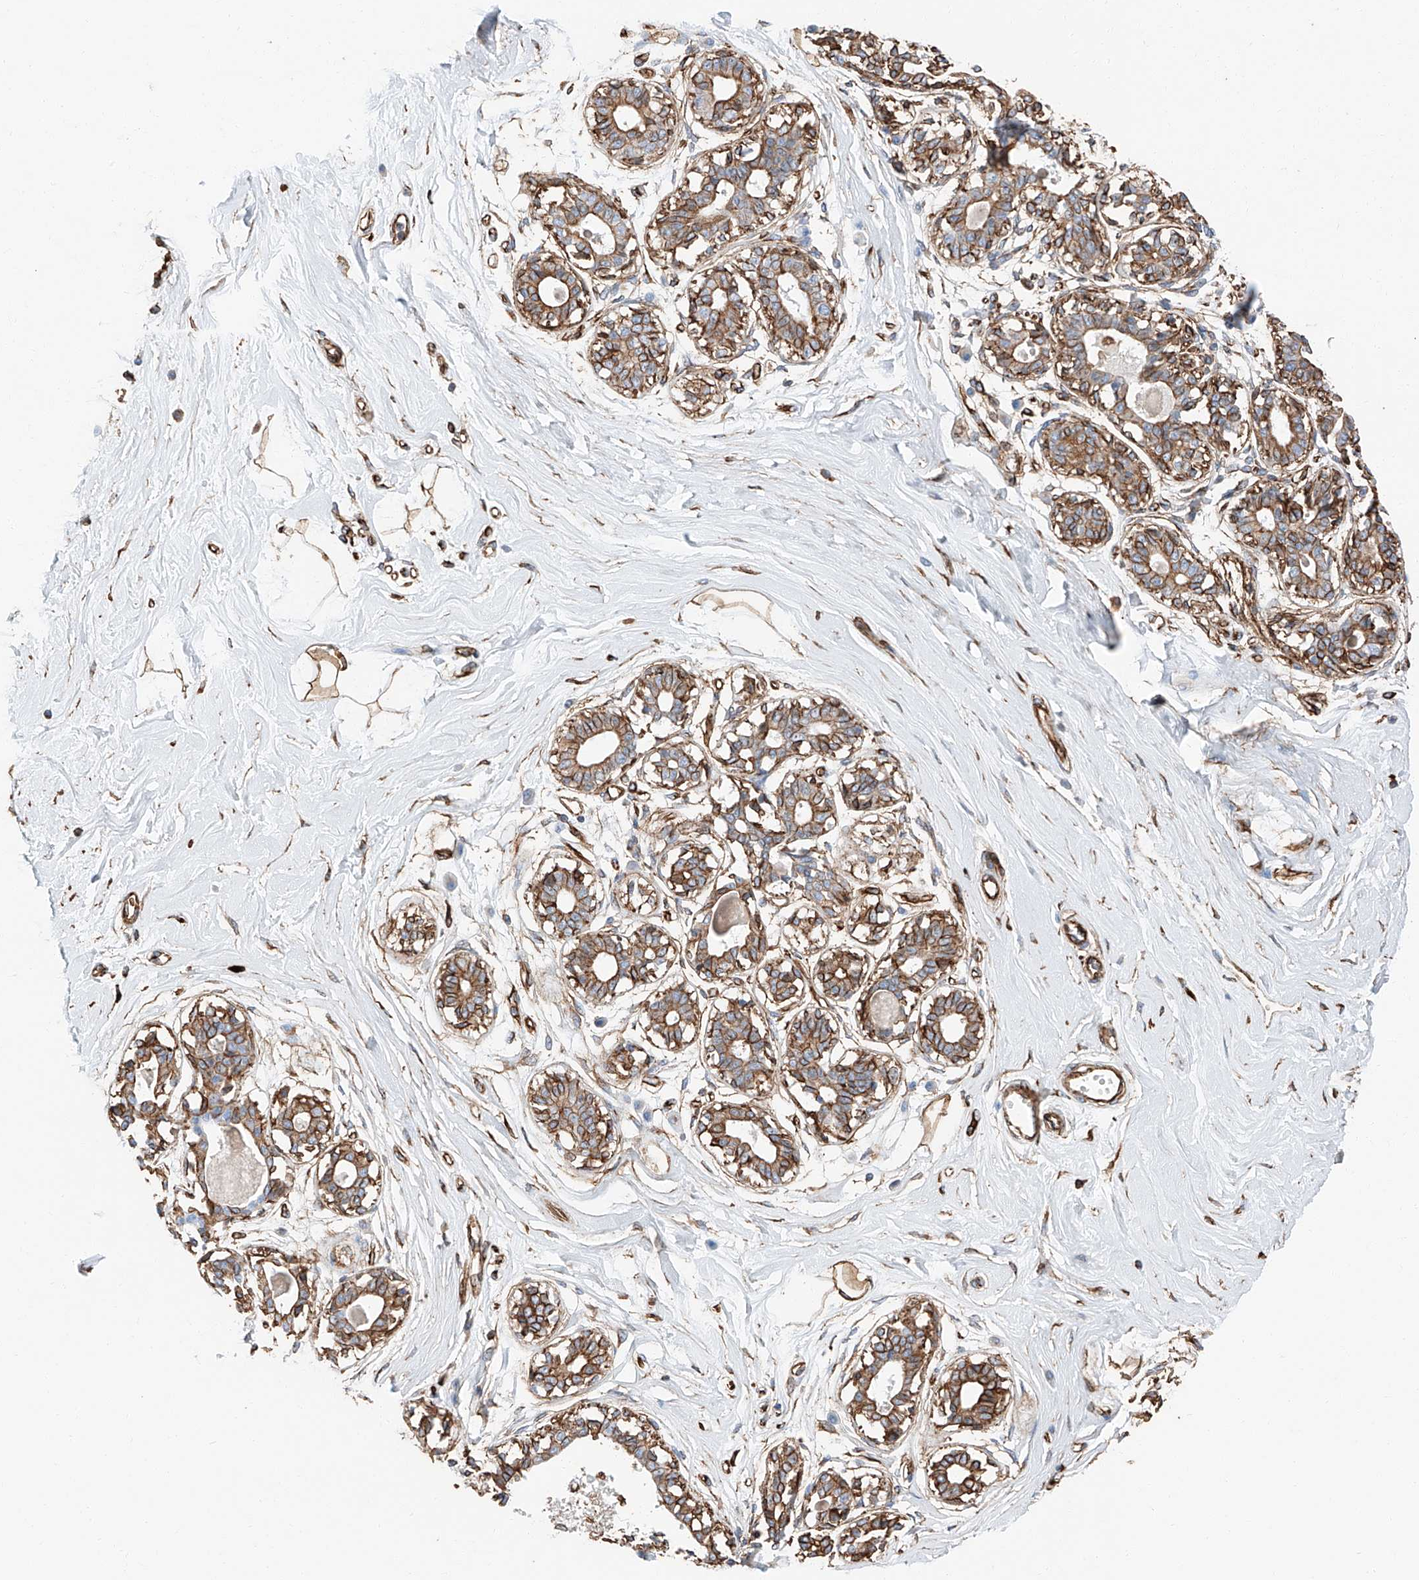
{"staining": {"intensity": "strong", "quantity": ">75%", "location": "cytoplasmic/membranous"}, "tissue": "breast", "cell_type": "Adipocytes", "image_type": "normal", "snomed": [{"axis": "morphology", "description": "Normal tissue, NOS"}, {"axis": "topography", "description": "Breast"}], "caption": "This photomicrograph exhibits immunohistochemistry (IHC) staining of unremarkable breast, with high strong cytoplasmic/membranous staining in approximately >75% of adipocytes.", "gene": "ZNF804A", "patient": {"sex": "female", "age": 45}}